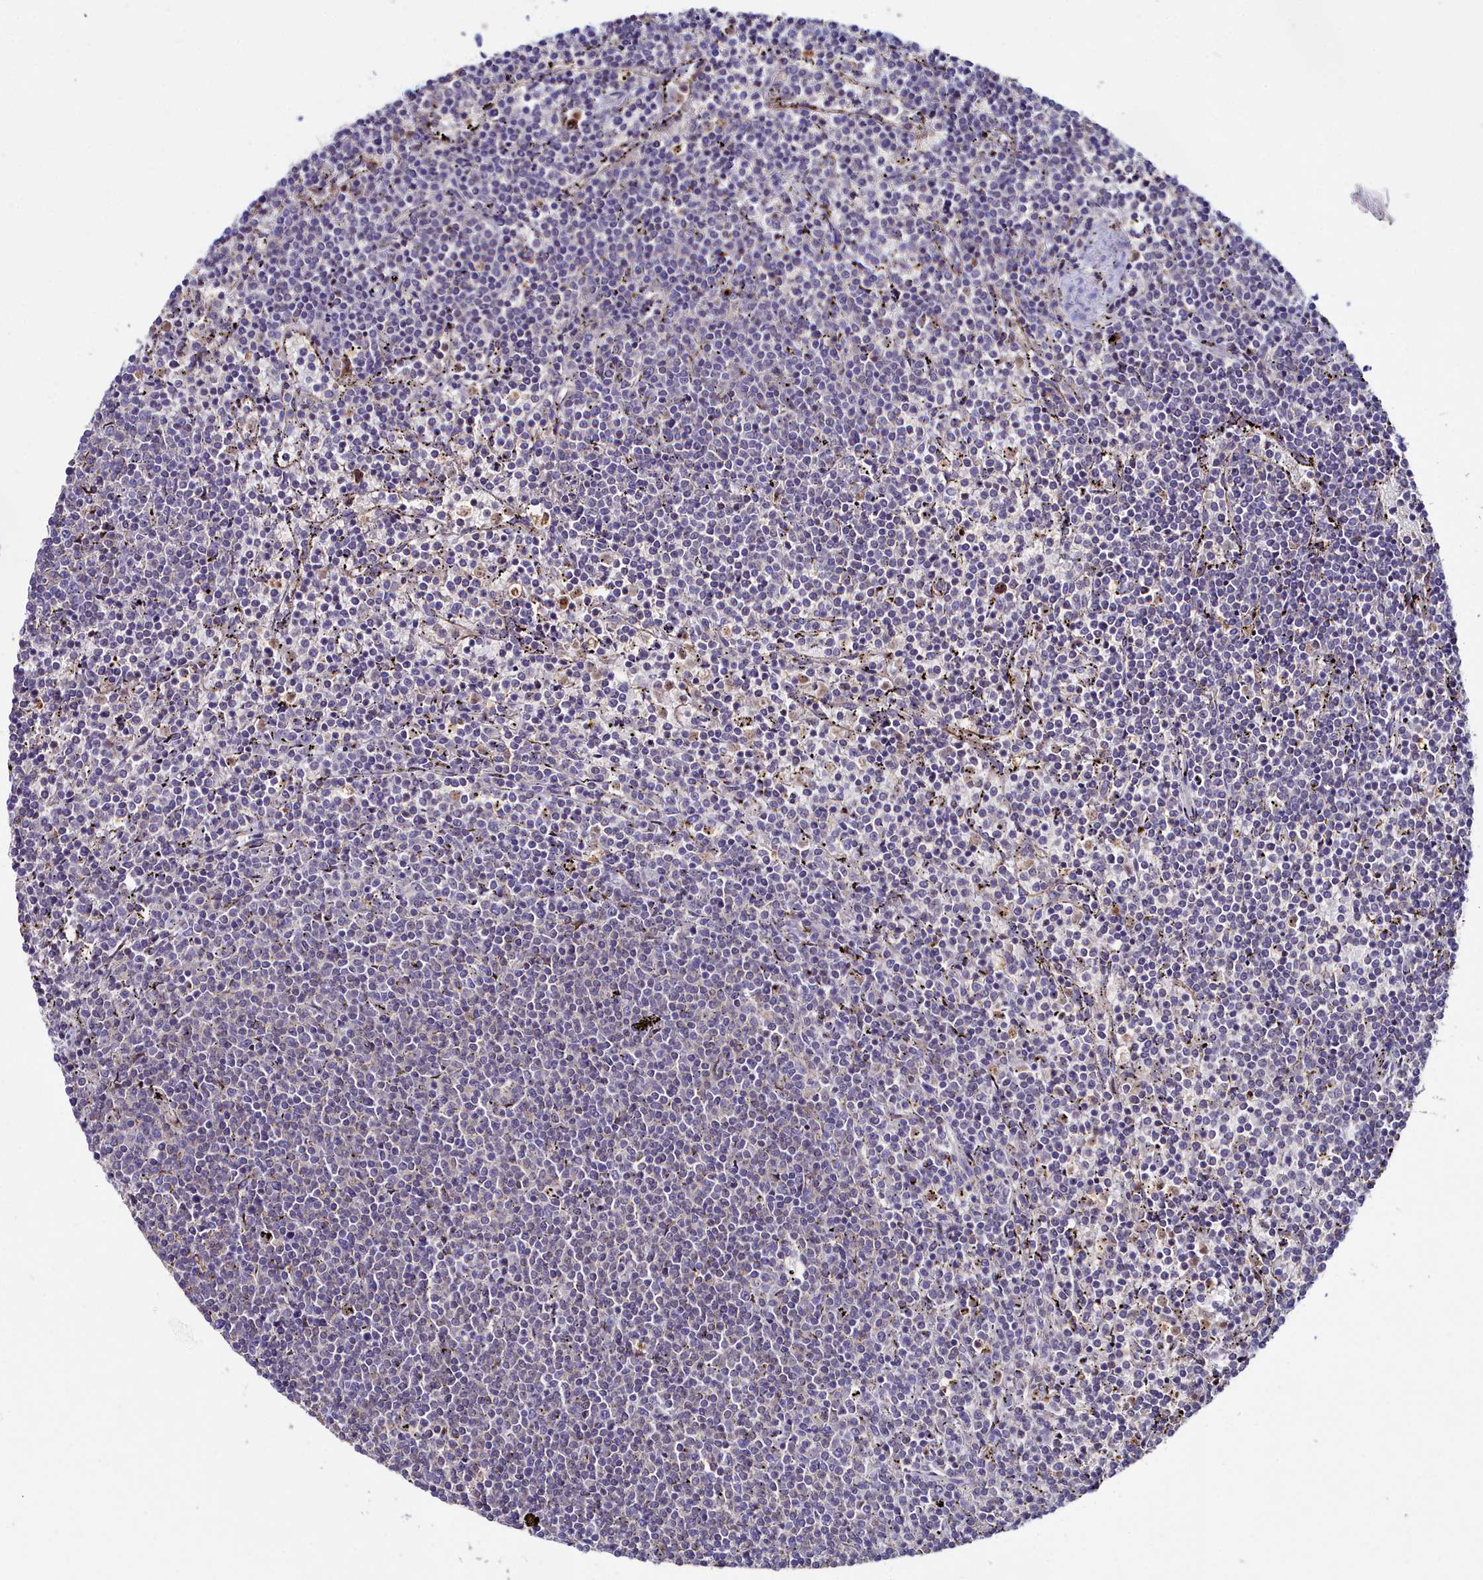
{"staining": {"intensity": "negative", "quantity": "none", "location": "none"}, "tissue": "lymphoma", "cell_type": "Tumor cells", "image_type": "cancer", "snomed": [{"axis": "morphology", "description": "Malignant lymphoma, non-Hodgkin's type, Low grade"}, {"axis": "topography", "description": "Spleen"}], "caption": "Immunohistochemistry (IHC) histopathology image of human low-grade malignant lymphoma, non-Hodgkin's type stained for a protein (brown), which demonstrates no staining in tumor cells. (Stains: DAB immunohistochemistry with hematoxylin counter stain, Microscopy: brightfield microscopy at high magnification).", "gene": "AMBRA1", "patient": {"sex": "female", "age": 50}}